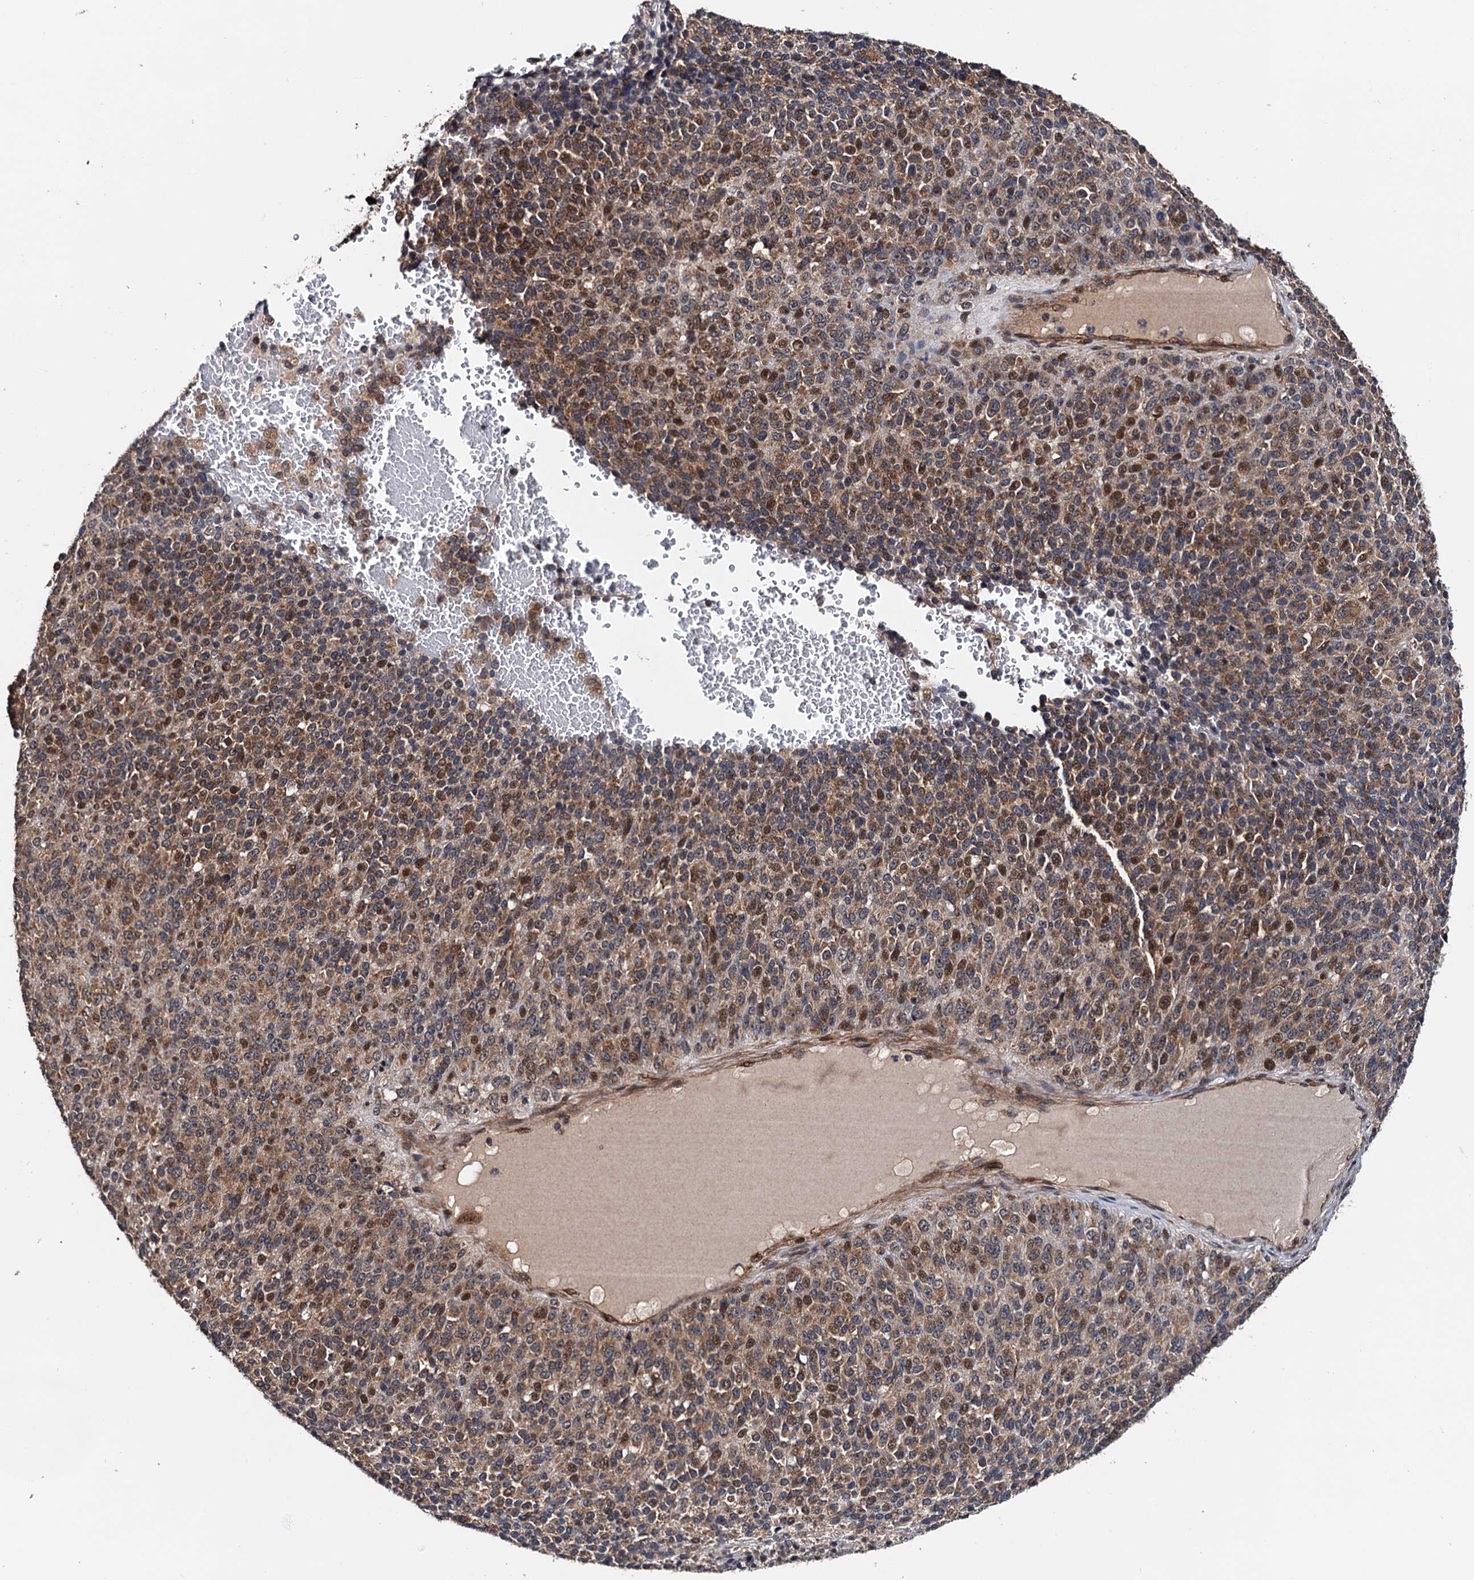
{"staining": {"intensity": "moderate", "quantity": ">75%", "location": "cytoplasmic/membranous,nuclear"}, "tissue": "melanoma", "cell_type": "Tumor cells", "image_type": "cancer", "snomed": [{"axis": "morphology", "description": "Malignant melanoma, Metastatic site"}, {"axis": "topography", "description": "Brain"}], "caption": "Melanoma stained for a protein (brown) demonstrates moderate cytoplasmic/membranous and nuclear positive expression in about >75% of tumor cells.", "gene": "NAA16", "patient": {"sex": "female", "age": 56}}